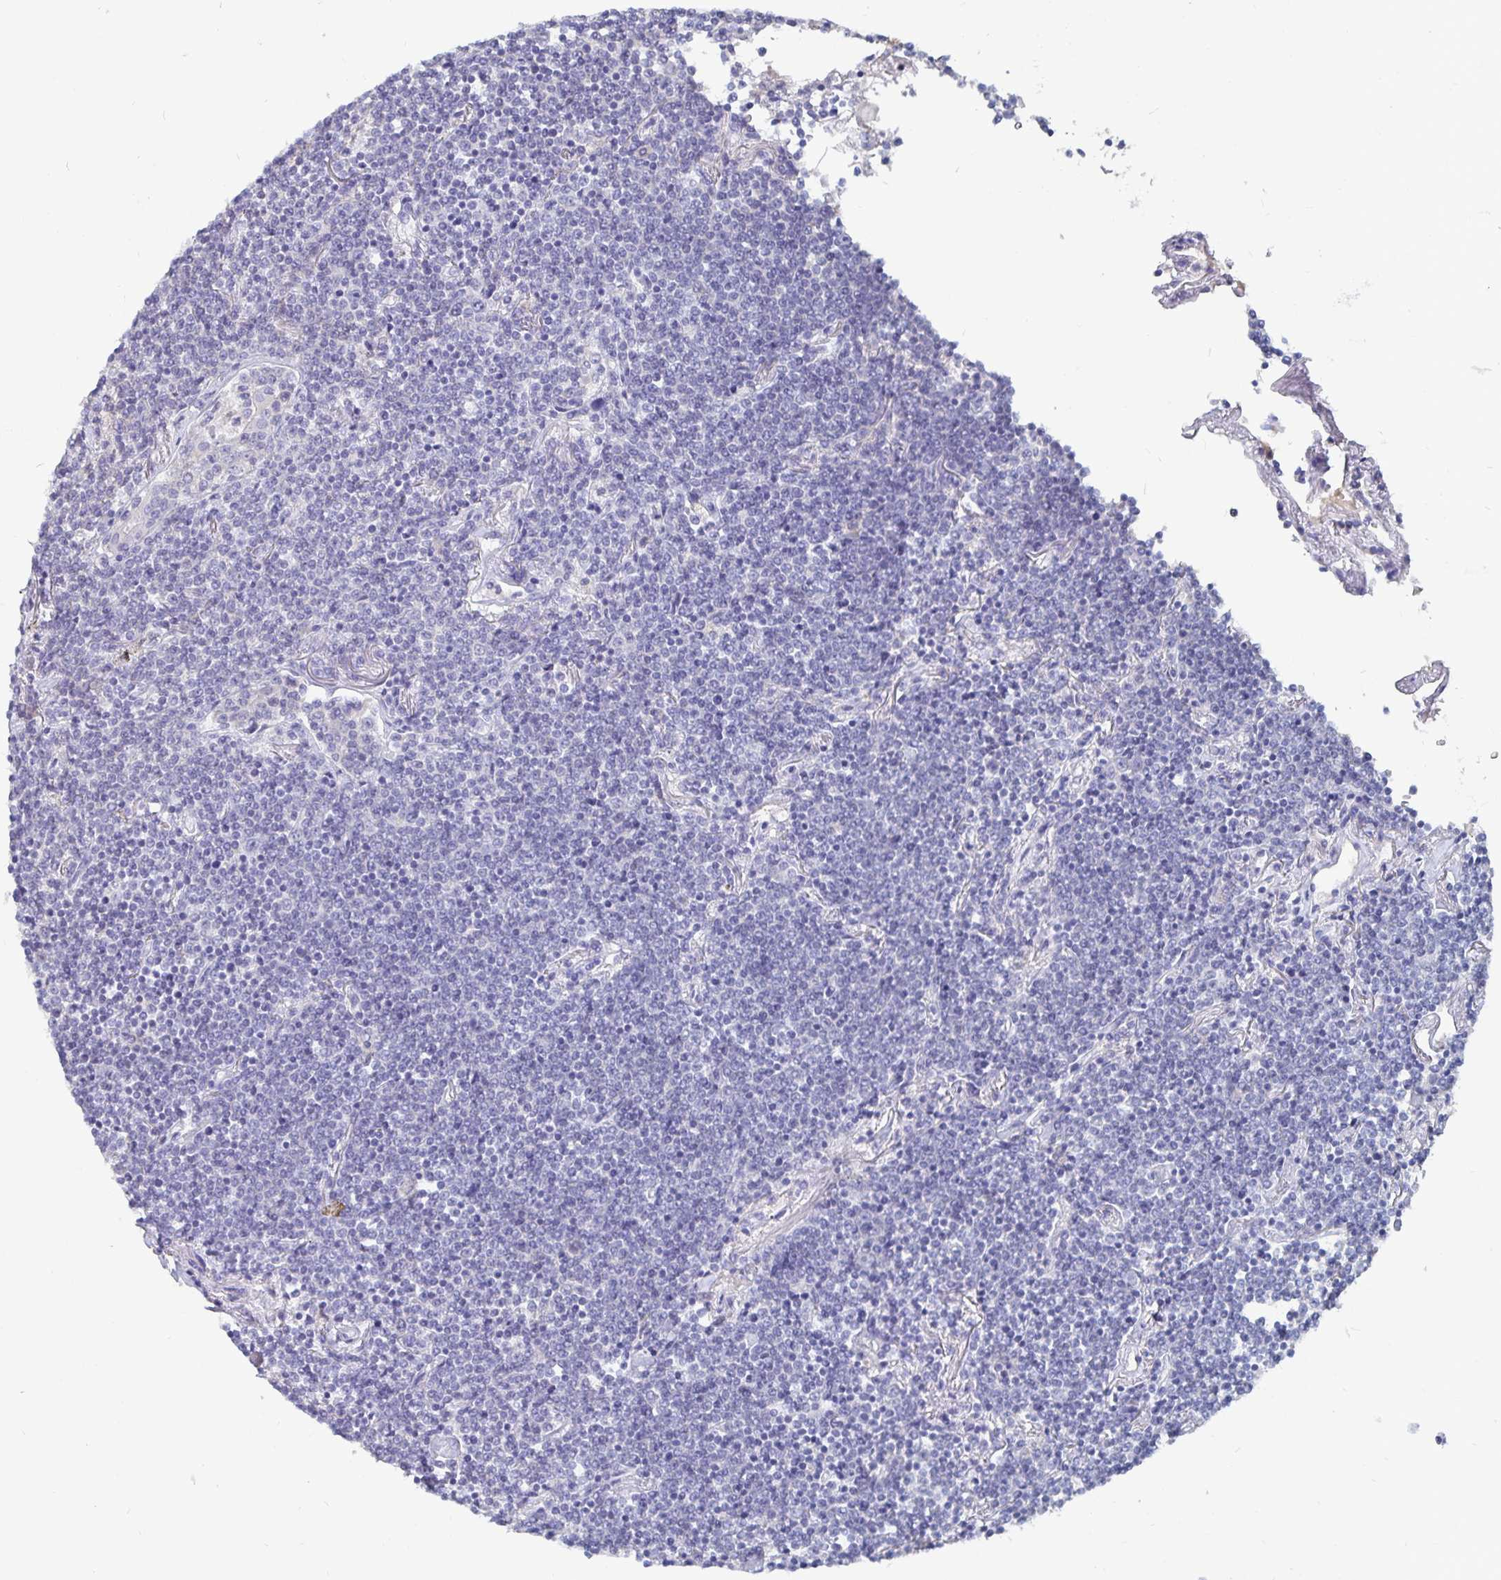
{"staining": {"intensity": "negative", "quantity": "none", "location": "none"}, "tissue": "lymphoma", "cell_type": "Tumor cells", "image_type": "cancer", "snomed": [{"axis": "morphology", "description": "Malignant lymphoma, non-Hodgkin's type, Low grade"}, {"axis": "topography", "description": "Lung"}], "caption": "Histopathology image shows no significant protein positivity in tumor cells of lymphoma.", "gene": "CFAP69", "patient": {"sex": "female", "age": 71}}